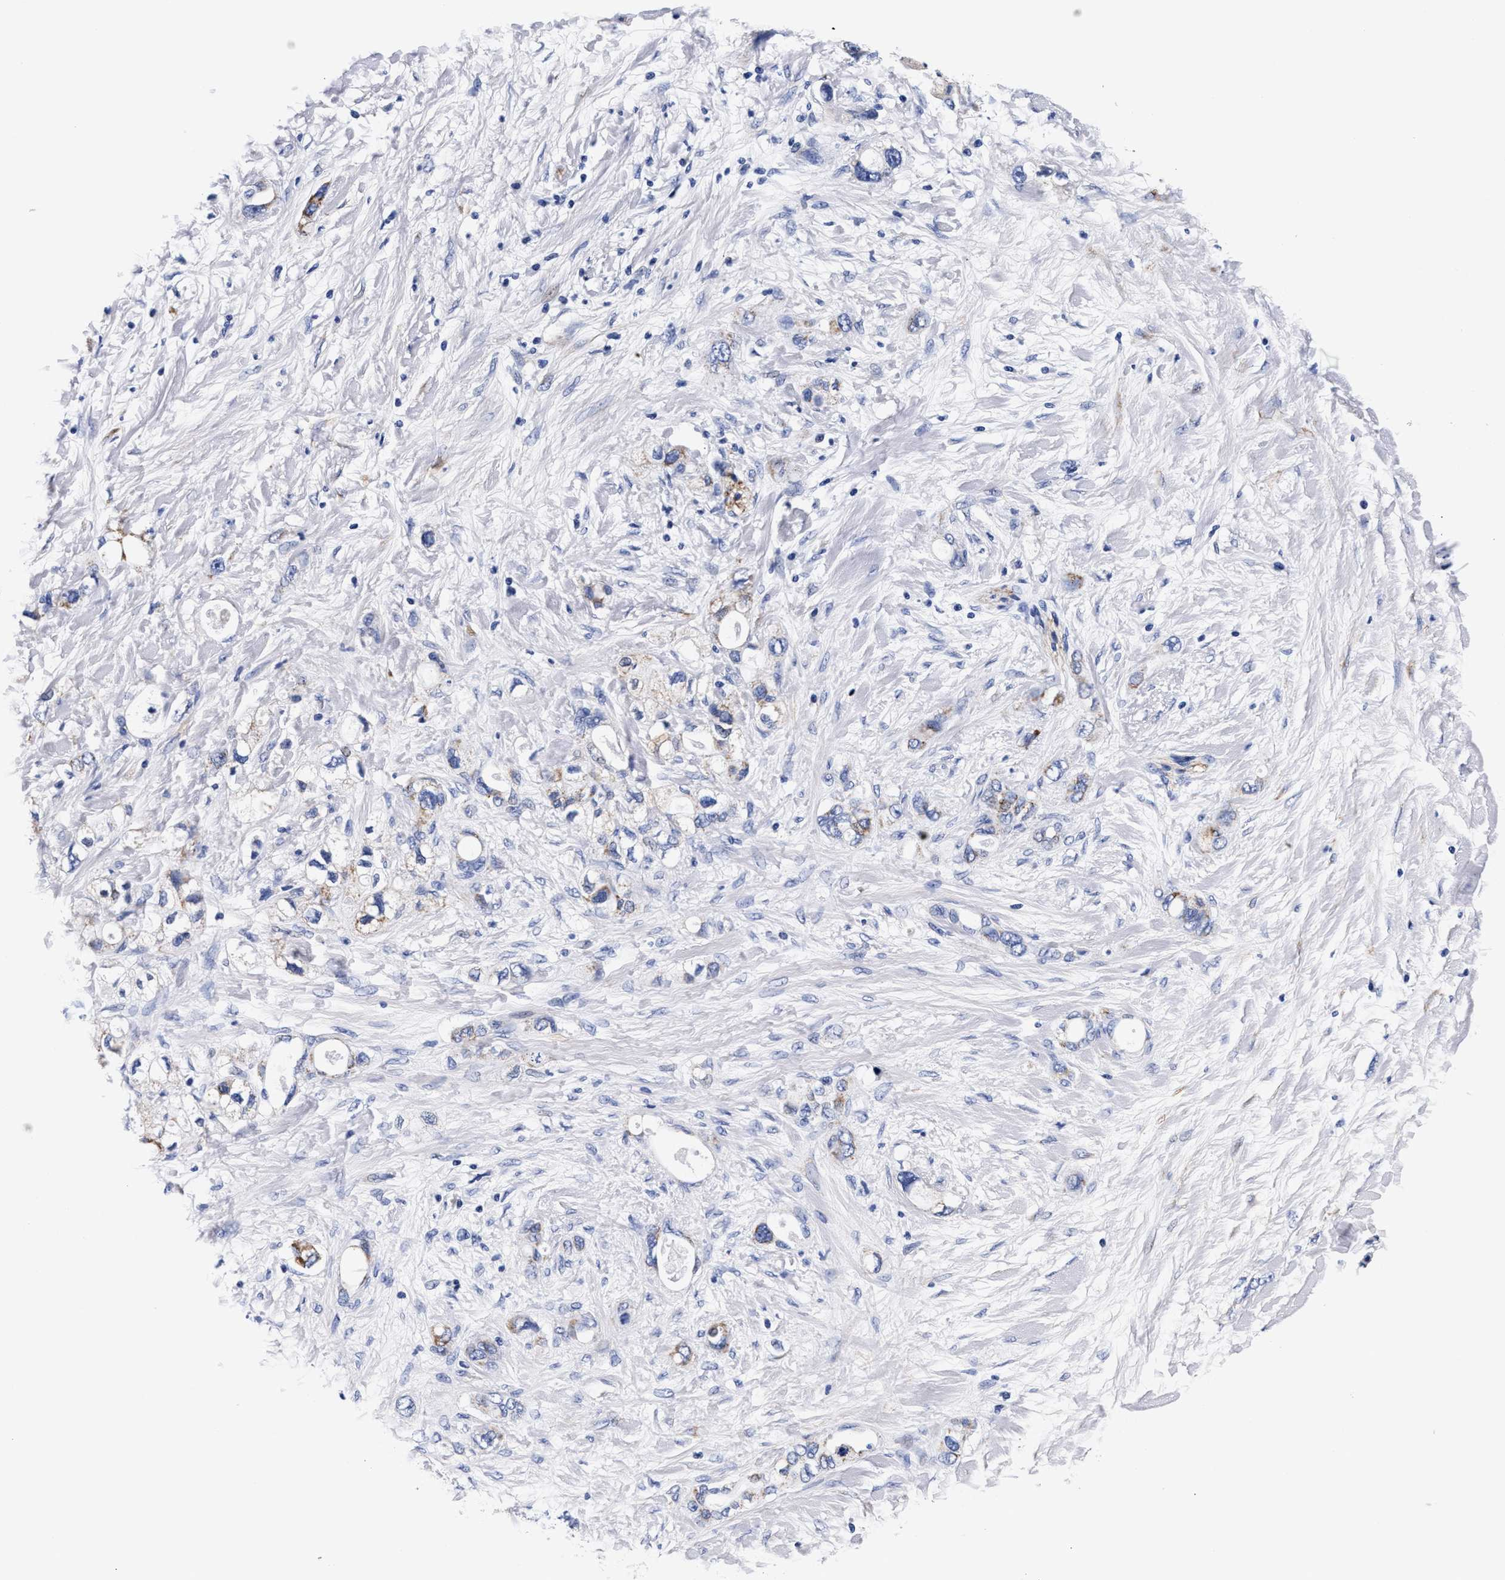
{"staining": {"intensity": "moderate", "quantity": "<25%", "location": "cytoplasmic/membranous"}, "tissue": "pancreatic cancer", "cell_type": "Tumor cells", "image_type": "cancer", "snomed": [{"axis": "morphology", "description": "Adenocarcinoma, NOS"}, {"axis": "topography", "description": "Pancreas"}], "caption": "Moderate cytoplasmic/membranous positivity for a protein is appreciated in about <25% of tumor cells of pancreatic adenocarcinoma using IHC.", "gene": "RAB3B", "patient": {"sex": "female", "age": 56}}